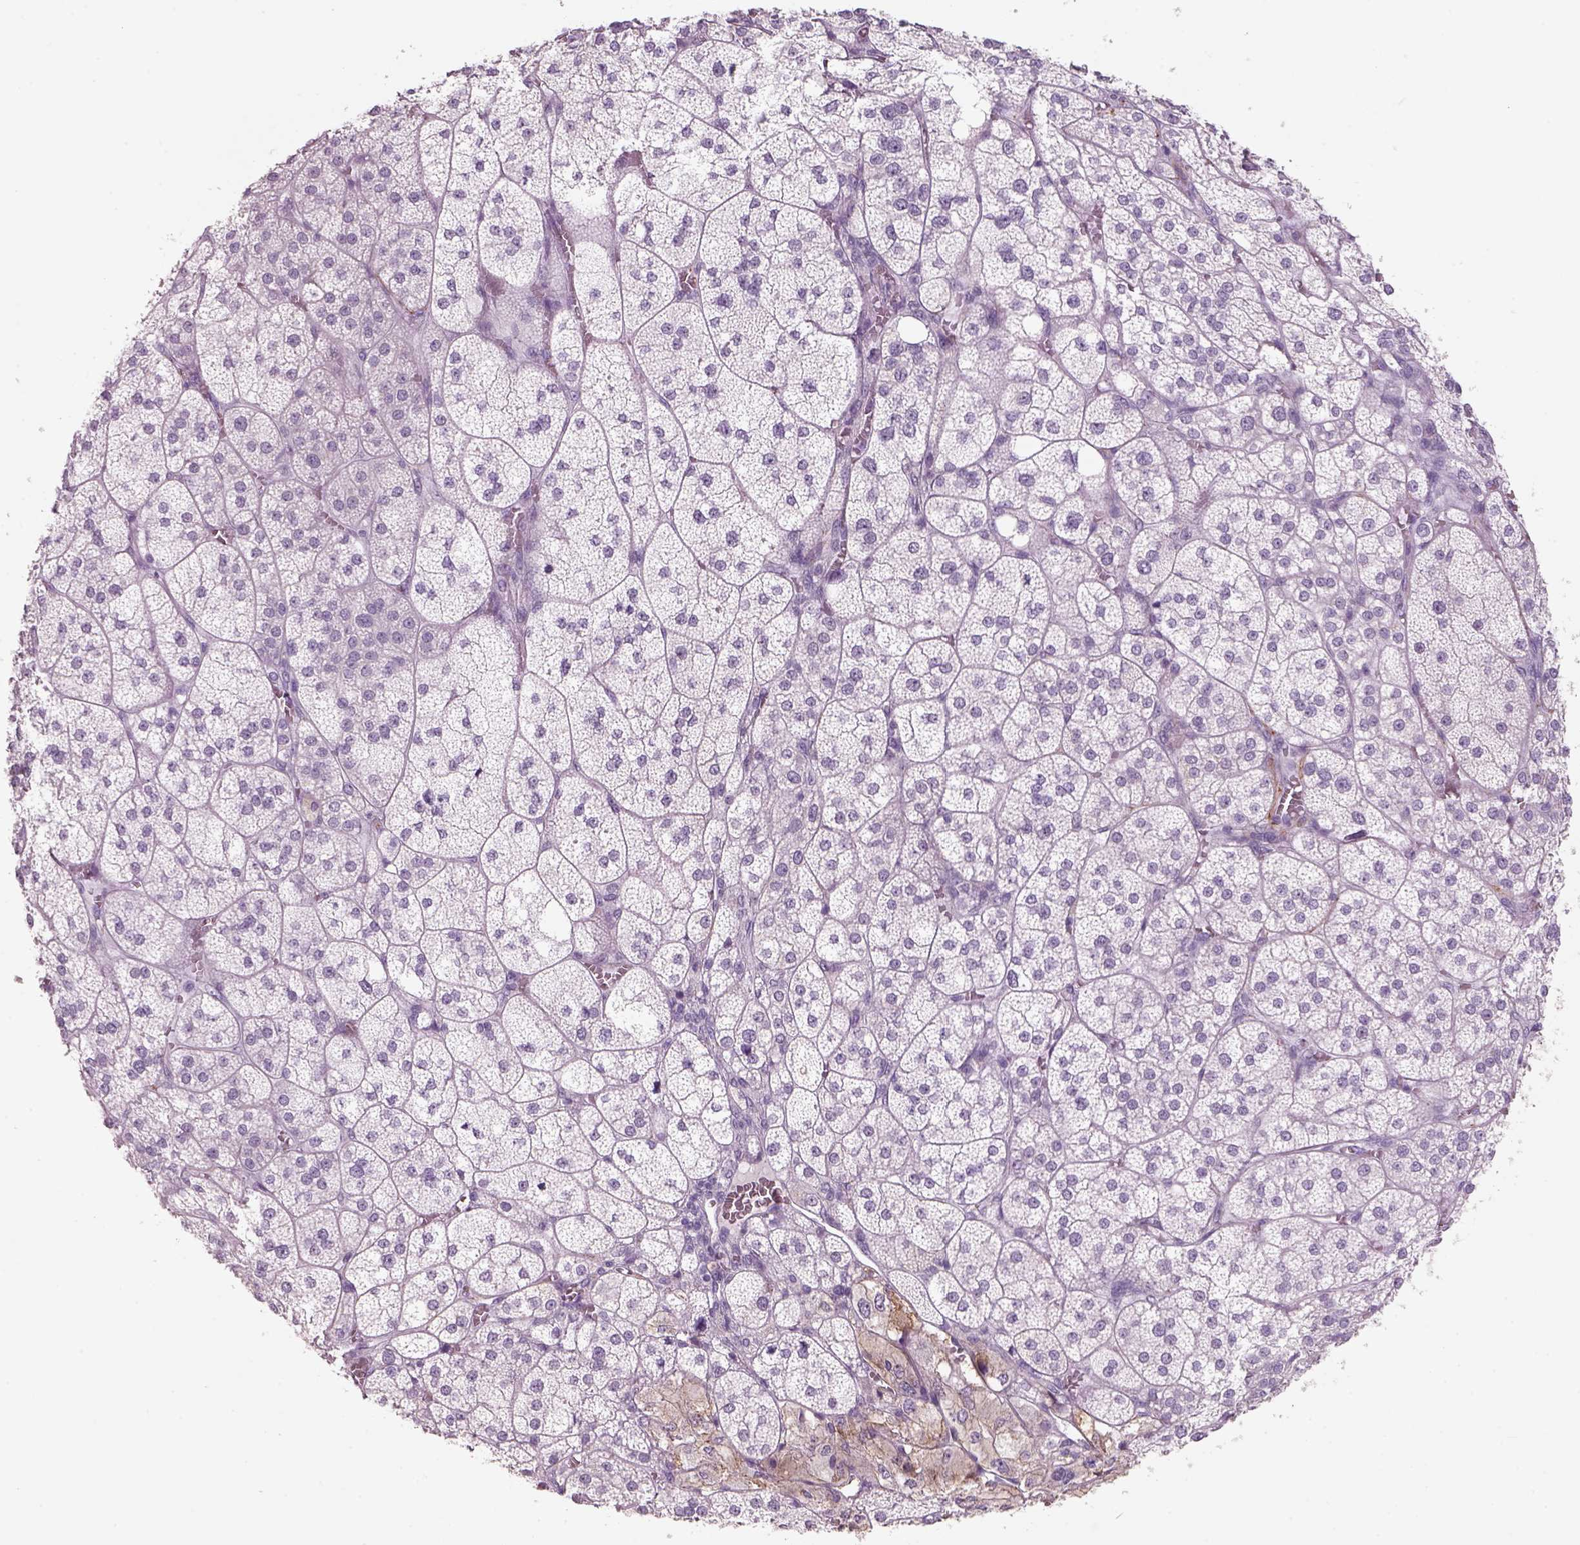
{"staining": {"intensity": "weak", "quantity": "<25%", "location": "cytoplasmic/membranous"}, "tissue": "adrenal gland", "cell_type": "Glandular cells", "image_type": "normal", "snomed": [{"axis": "morphology", "description": "Normal tissue, NOS"}, {"axis": "topography", "description": "Adrenal gland"}], "caption": "Histopathology image shows no significant protein expression in glandular cells of normal adrenal gland.", "gene": "SLC6A2", "patient": {"sex": "female", "age": 60}}